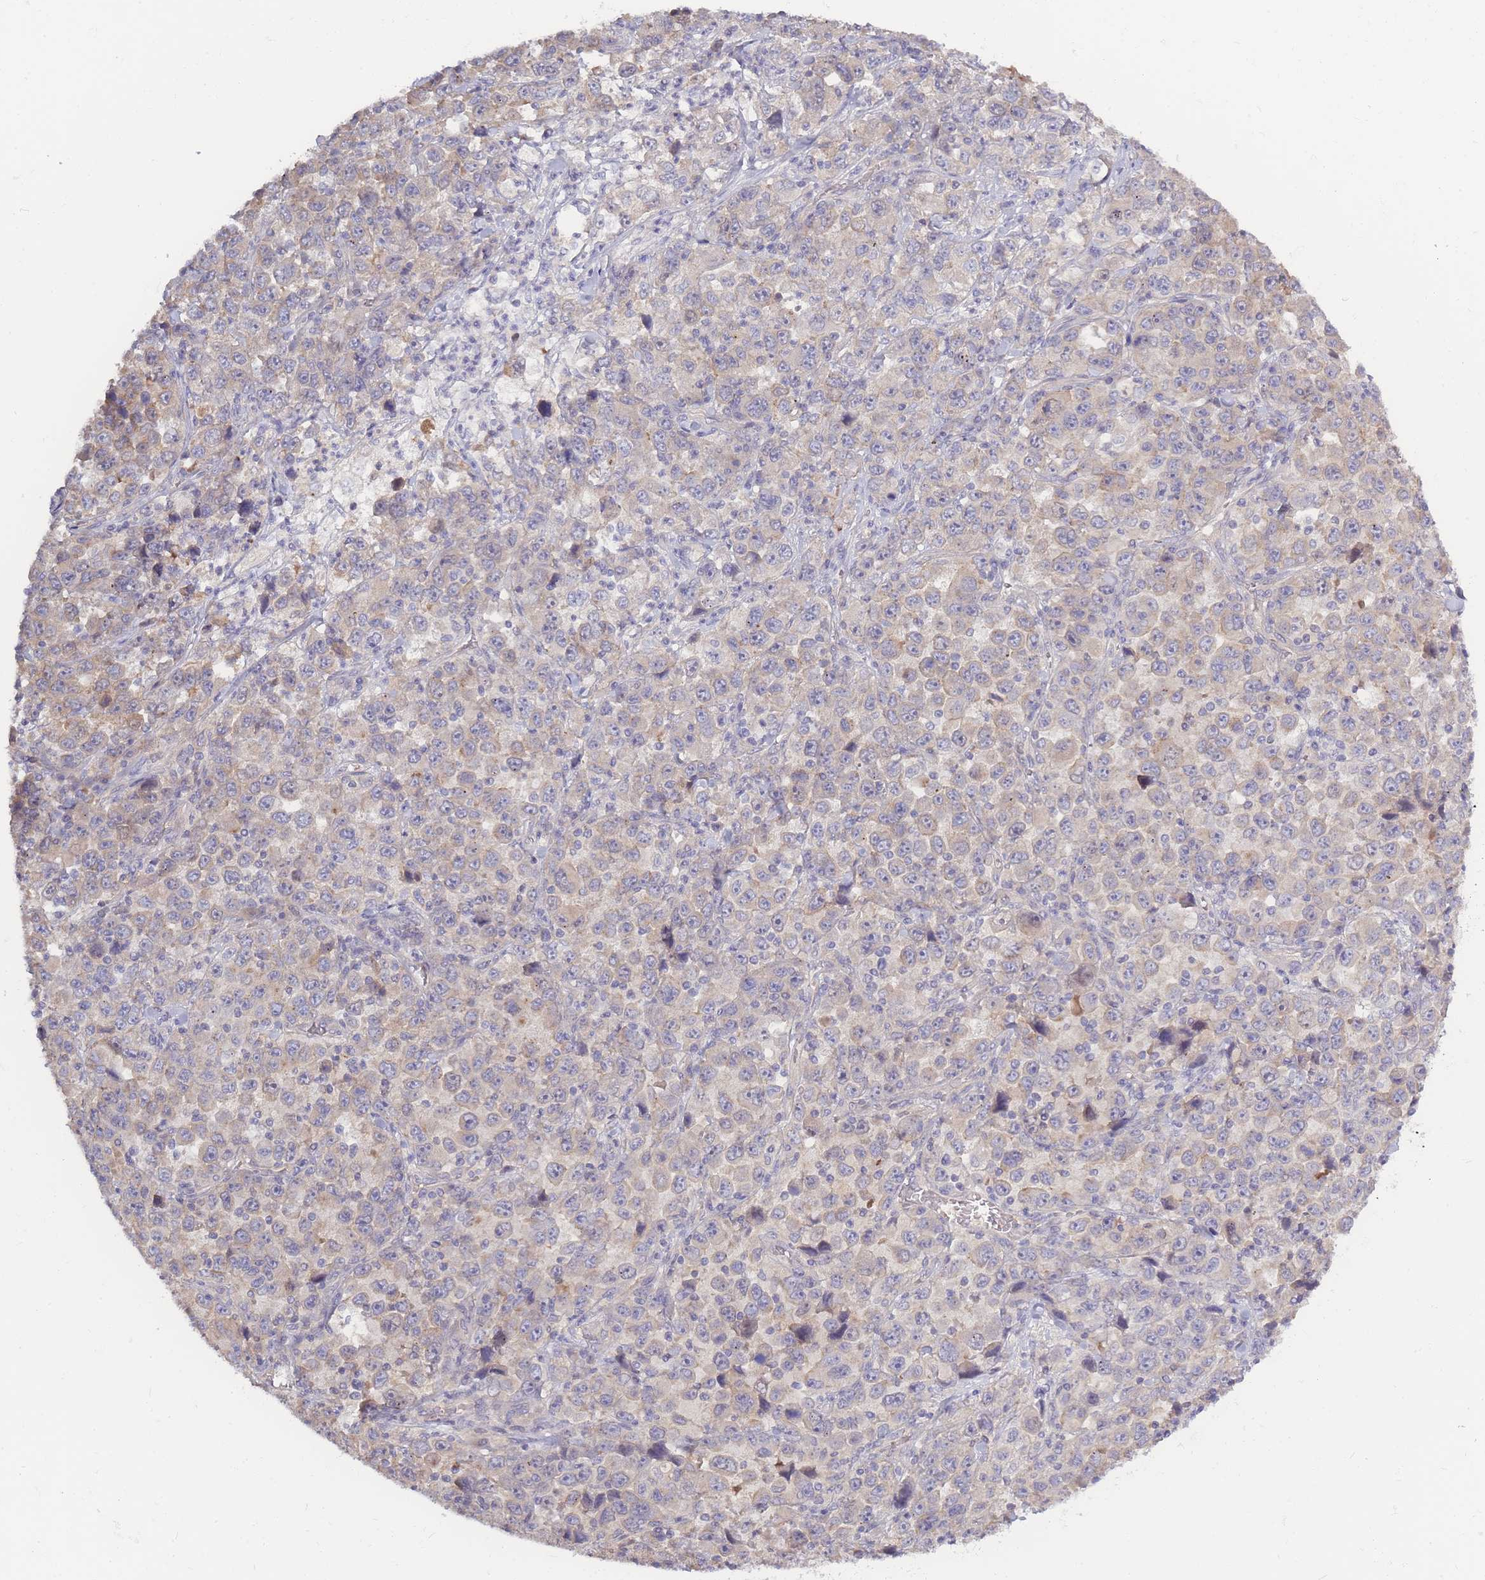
{"staining": {"intensity": "weak", "quantity": "<25%", "location": "cytoplasmic/membranous"}, "tissue": "stomach cancer", "cell_type": "Tumor cells", "image_type": "cancer", "snomed": [{"axis": "morphology", "description": "Normal tissue, NOS"}, {"axis": "morphology", "description": "Adenocarcinoma, NOS"}, {"axis": "topography", "description": "Stomach, upper"}, {"axis": "topography", "description": "Stomach"}], "caption": "Tumor cells are negative for brown protein staining in stomach adenocarcinoma. (Brightfield microscopy of DAB IHC at high magnification).", "gene": "SPHKAP", "patient": {"sex": "male", "age": 59}}